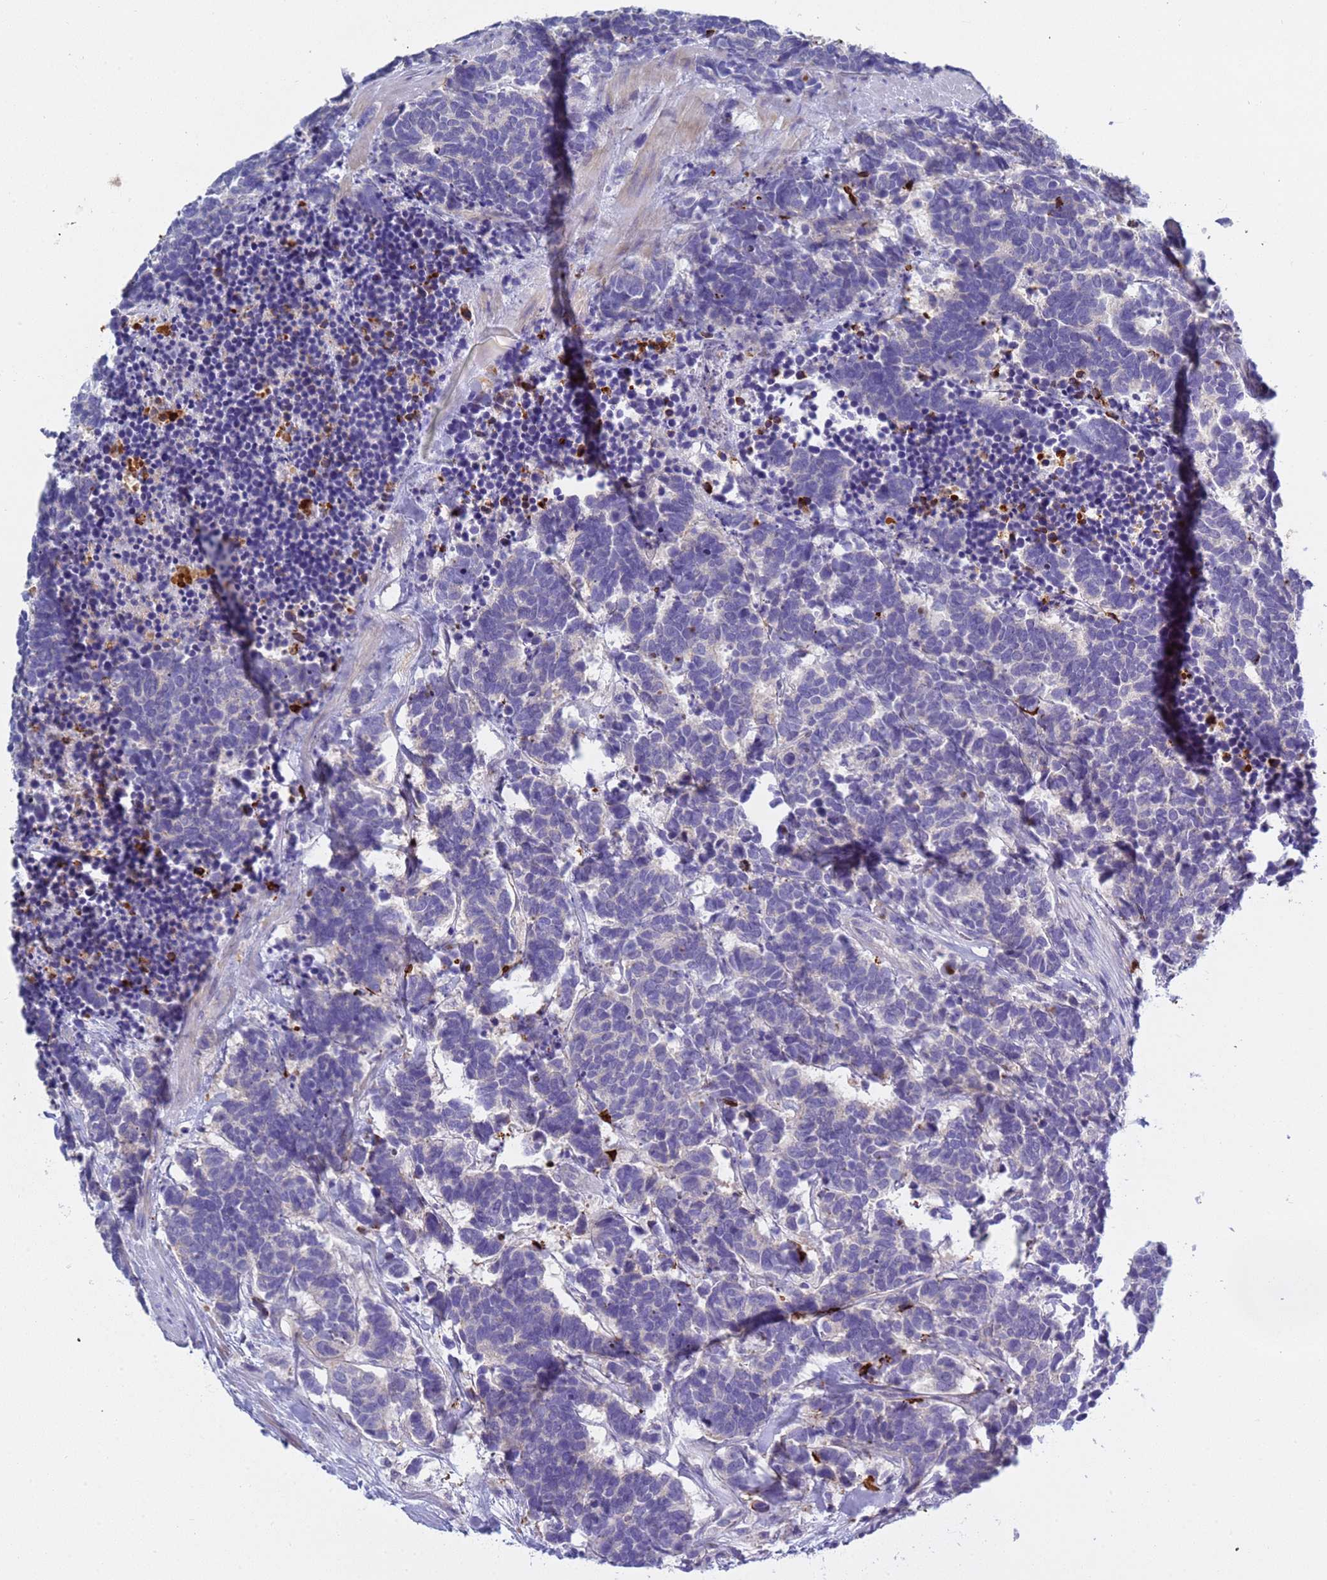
{"staining": {"intensity": "negative", "quantity": "none", "location": "none"}, "tissue": "carcinoid", "cell_type": "Tumor cells", "image_type": "cancer", "snomed": [{"axis": "morphology", "description": "Carcinoma, NOS"}, {"axis": "morphology", "description": "Carcinoid, malignant, NOS"}, {"axis": "topography", "description": "Urinary bladder"}], "caption": "DAB immunohistochemical staining of malignant carcinoid displays no significant expression in tumor cells.", "gene": "C4orf46", "patient": {"sex": "male", "age": 57}}